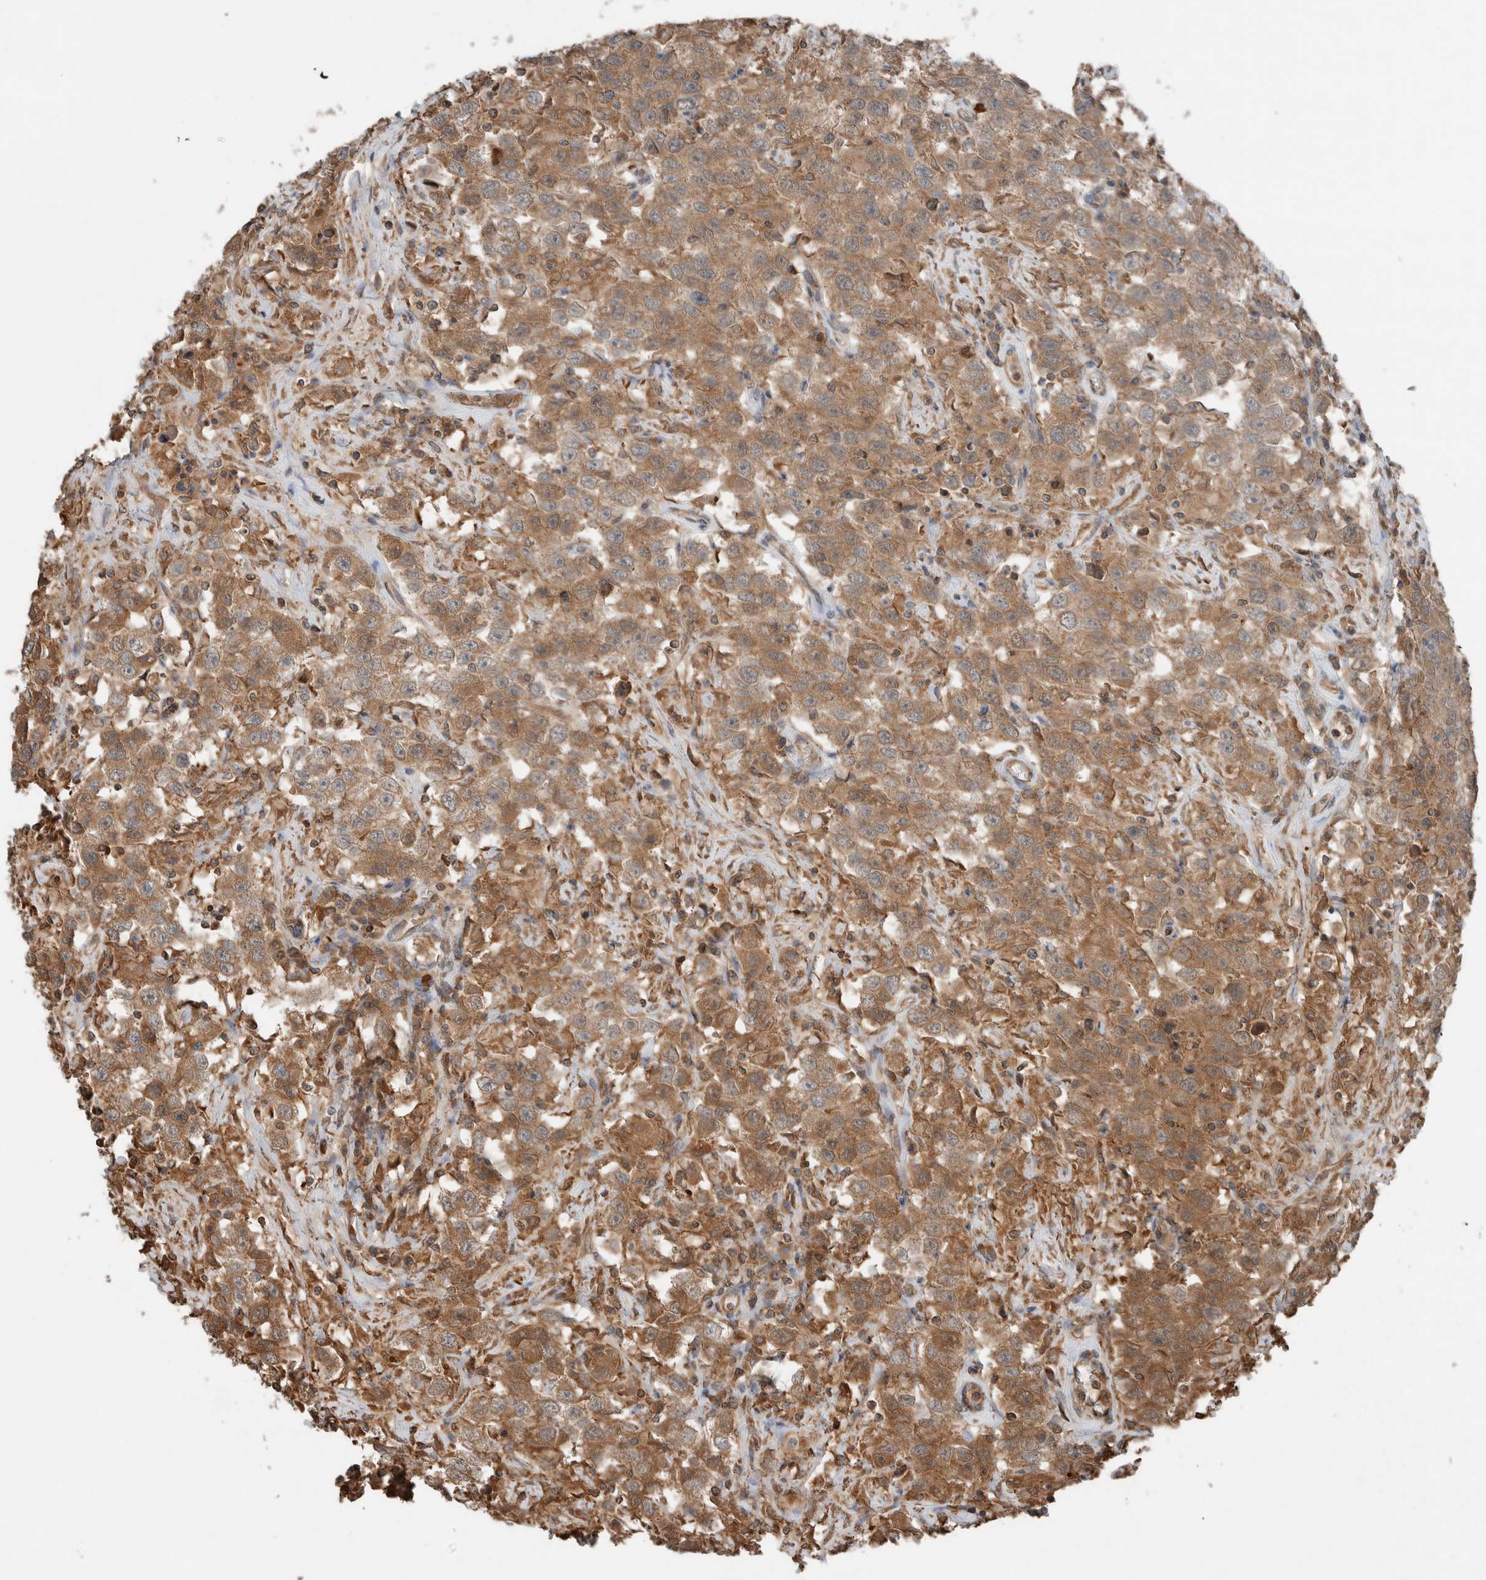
{"staining": {"intensity": "moderate", "quantity": ">75%", "location": "cytoplasmic/membranous"}, "tissue": "testis cancer", "cell_type": "Tumor cells", "image_type": "cancer", "snomed": [{"axis": "morphology", "description": "Seminoma, NOS"}, {"axis": "topography", "description": "Testis"}], "caption": "A brown stain shows moderate cytoplasmic/membranous expression of a protein in human testis cancer (seminoma) tumor cells. (brown staining indicates protein expression, while blue staining denotes nuclei).", "gene": "KLK14", "patient": {"sex": "male", "age": 41}}